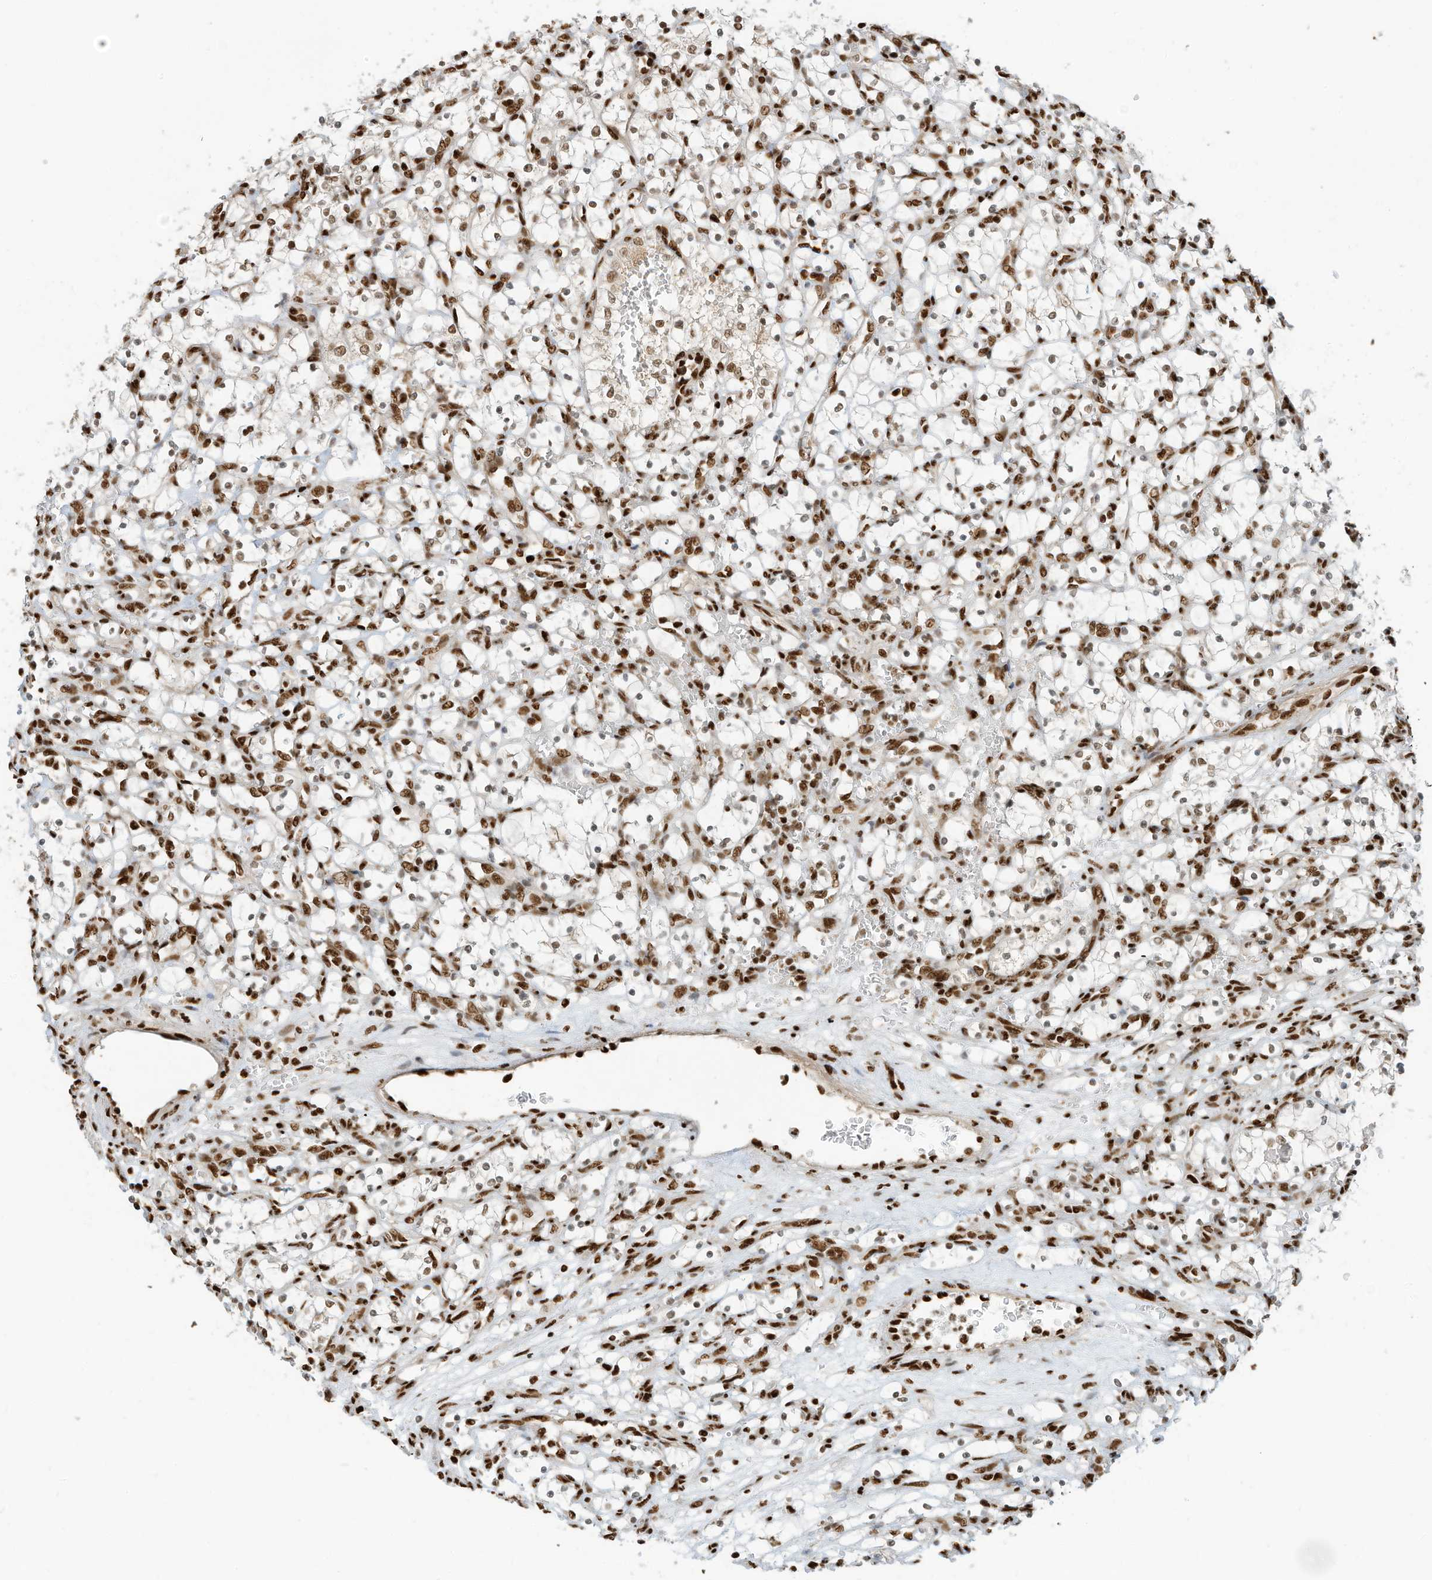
{"staining": {"intensity": "moderate", "quantity": ">75%", "location": "nuclear"}, "tissue": "renal cancer", "cell_type": "Tumor cells", "image_type": "cancer", "snomed": [{"axis": "morphology", "description": "Adenocarcinoma, NOS"}, {"axis": "topography", "description": "Kidney"}], "caption": "Immunohistochemical staining of renal adenocarcinoma displays medium levels of moderate nuclear staining in approximately >75% of tumor cells.", "gene": "SAMD15", "patient": {"sex": "female", "age": 69}}